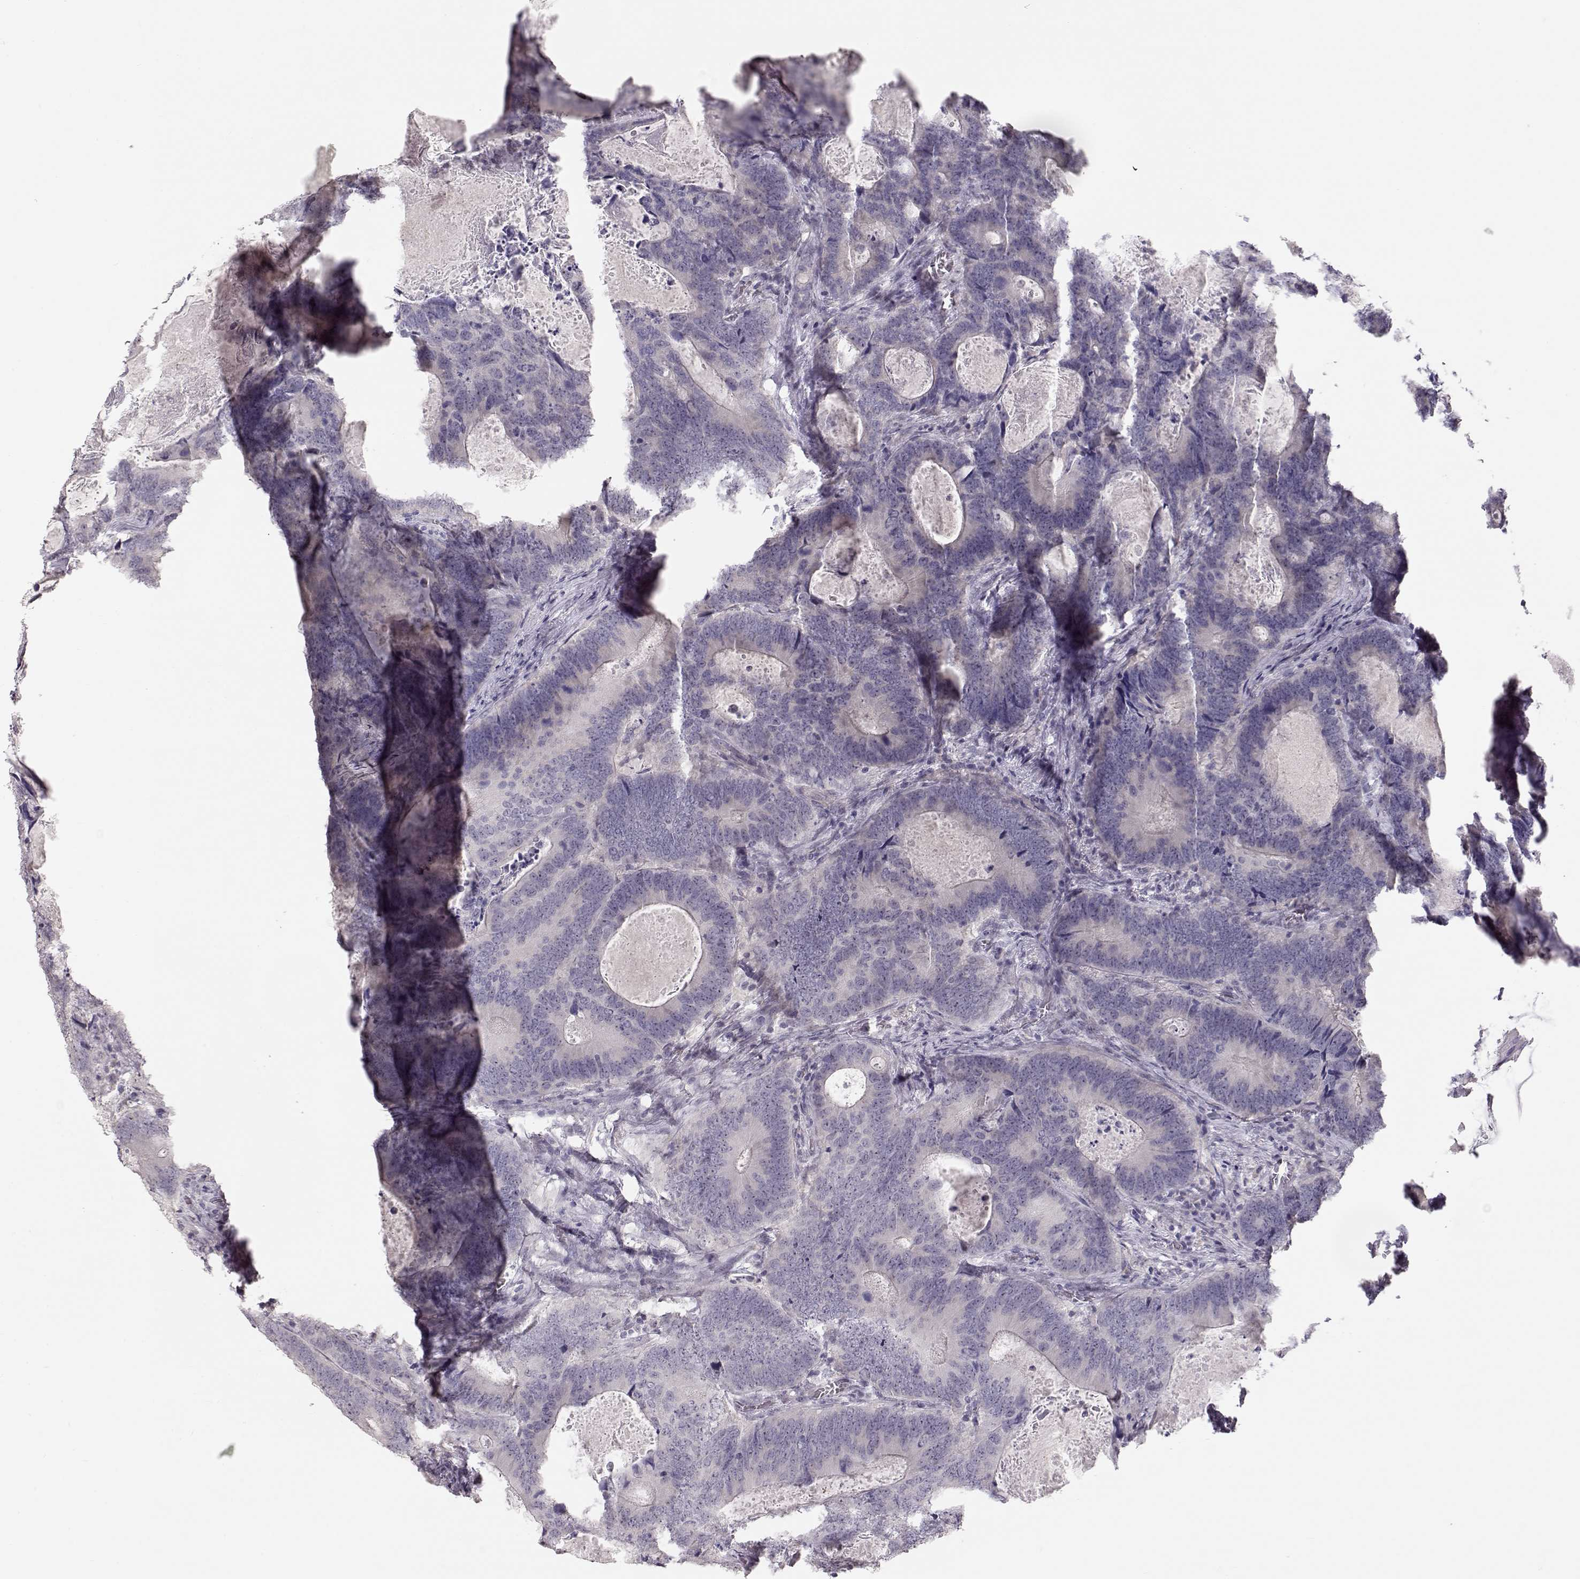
{"staining": {"intensity": "negative", "quantity": "none", "location": "none"}, "tissue": "colorectal cancer", "cell_type": "Tumor cells", "image_type": "cancer", "snomed": [{"axis": "morphology", "description": "Adenocarcinoma, NOS"}, {"axis": "topography", "description": "Colon"}], "caption": "A histopathology image of colorectal cancer (adenocarcinoma) stained for a protein demonstrates no brown staining in tumor cells. (DAB immunohistochemistry, high magnification).", "gene": "FAM205A", "patient": {"sex": "female", "age": 82}}